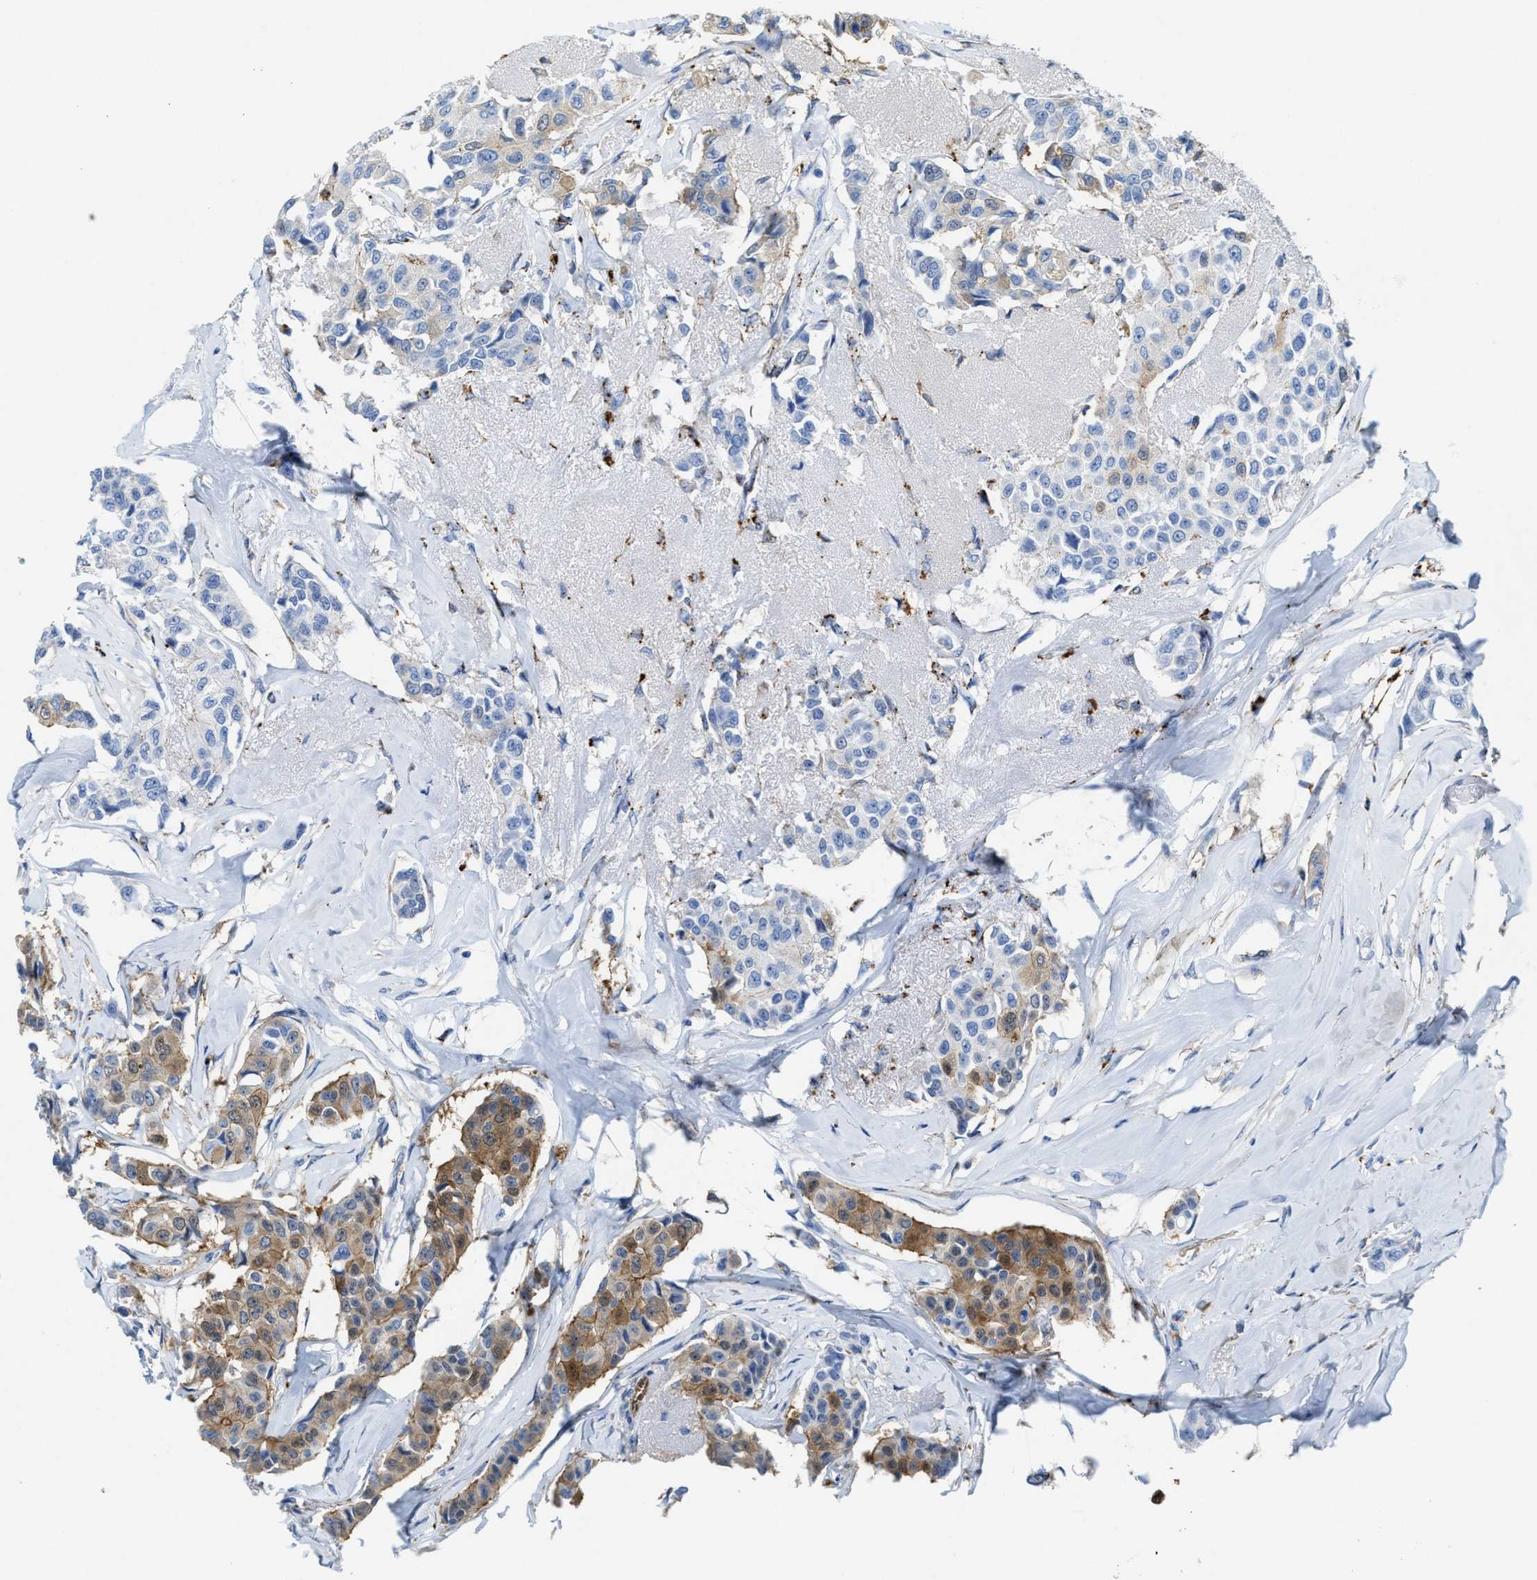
{"staining": {"intensity": "moderate", "quantity": "25%-75%", "location": "cytoplasmic/membranous"}, "tissue": "breast cancer", "cell_type": "Tumor cells", "image_type": "cancer", "snomed": [{"axis": "morphology", "description": "Duct carcinoma"}, {"axis": "topography", "description": "Breast"}], "caption": "Immunohistochemistry of breast infiltrating ductal carcinoma displays medium levels of moderate cytoplasmic/membranous staining in about 25%-75% of tumor cells. The staining was performed using DAB to visualize the protein expression in brown, while the nuclei were stained in blue with hematoxylin (Magnification: 20x).", "gene": "ASS1", "patient": {"sex": "female", "age": 80}}